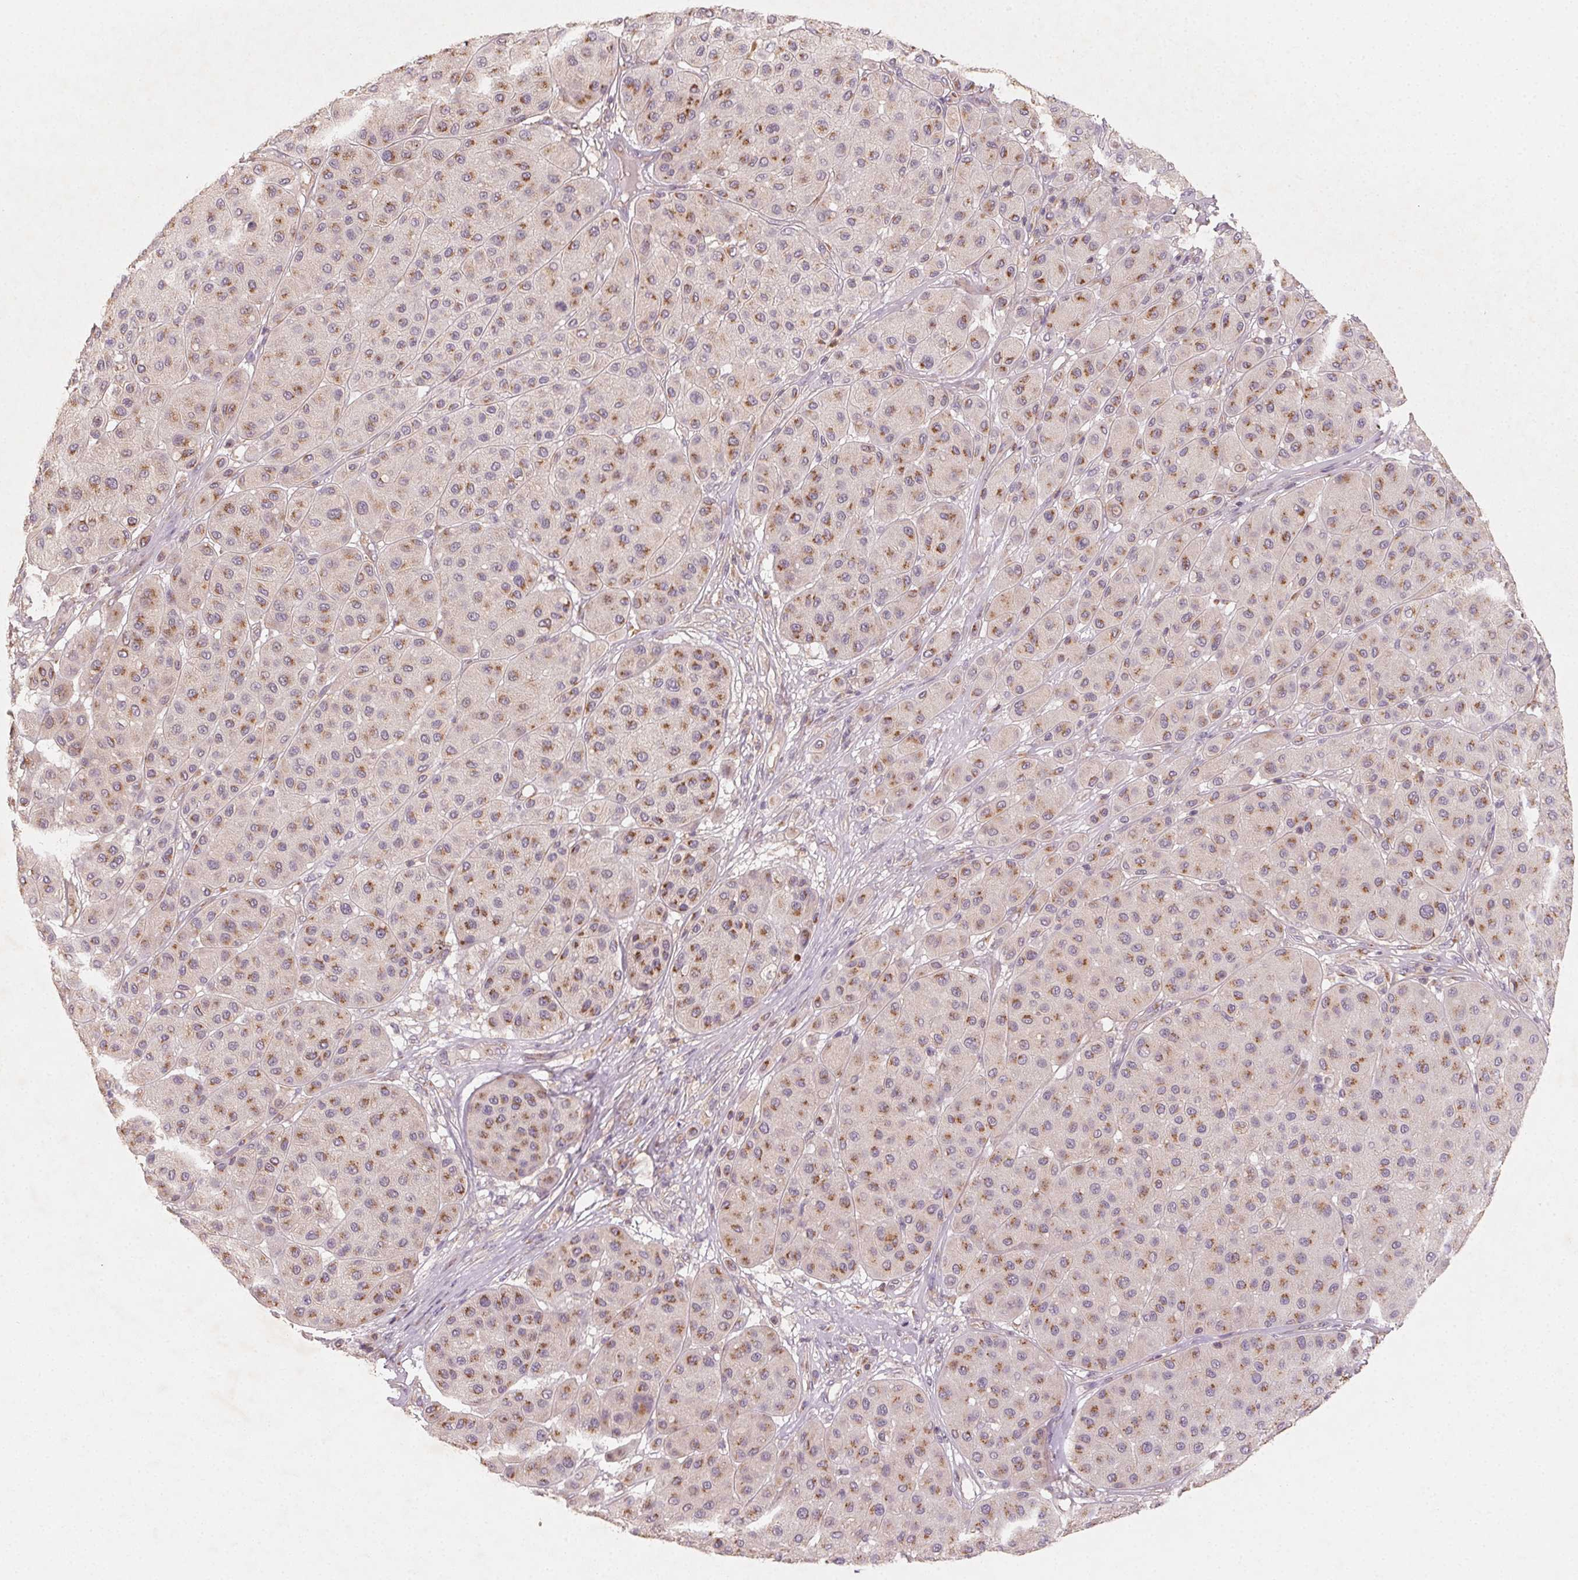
{"staining": {"intensity": "moderate", "quantity": "25%-75%", "location": "cytoplasmic/membranous"}, "tissue": "melanoma", "cell_type": "Tumor cells", "image_type": "cancer", "snomed": [{"axis": "morphology", "description": "Malignant melanoma, Metastatic site"}, {"axis": "topography", "description": "Smooth muscle"}], "caption": "Brown immunohistochemical staining in melanoma displays moderate cytoplasmic/membranous positivity in approximately 25%-75% of tumor cells. The protein of interest is shown in brown color, while the nuclei are stained blue.", "gene": "AP1S1", "patient": {"sex": "male", "age": 41}}